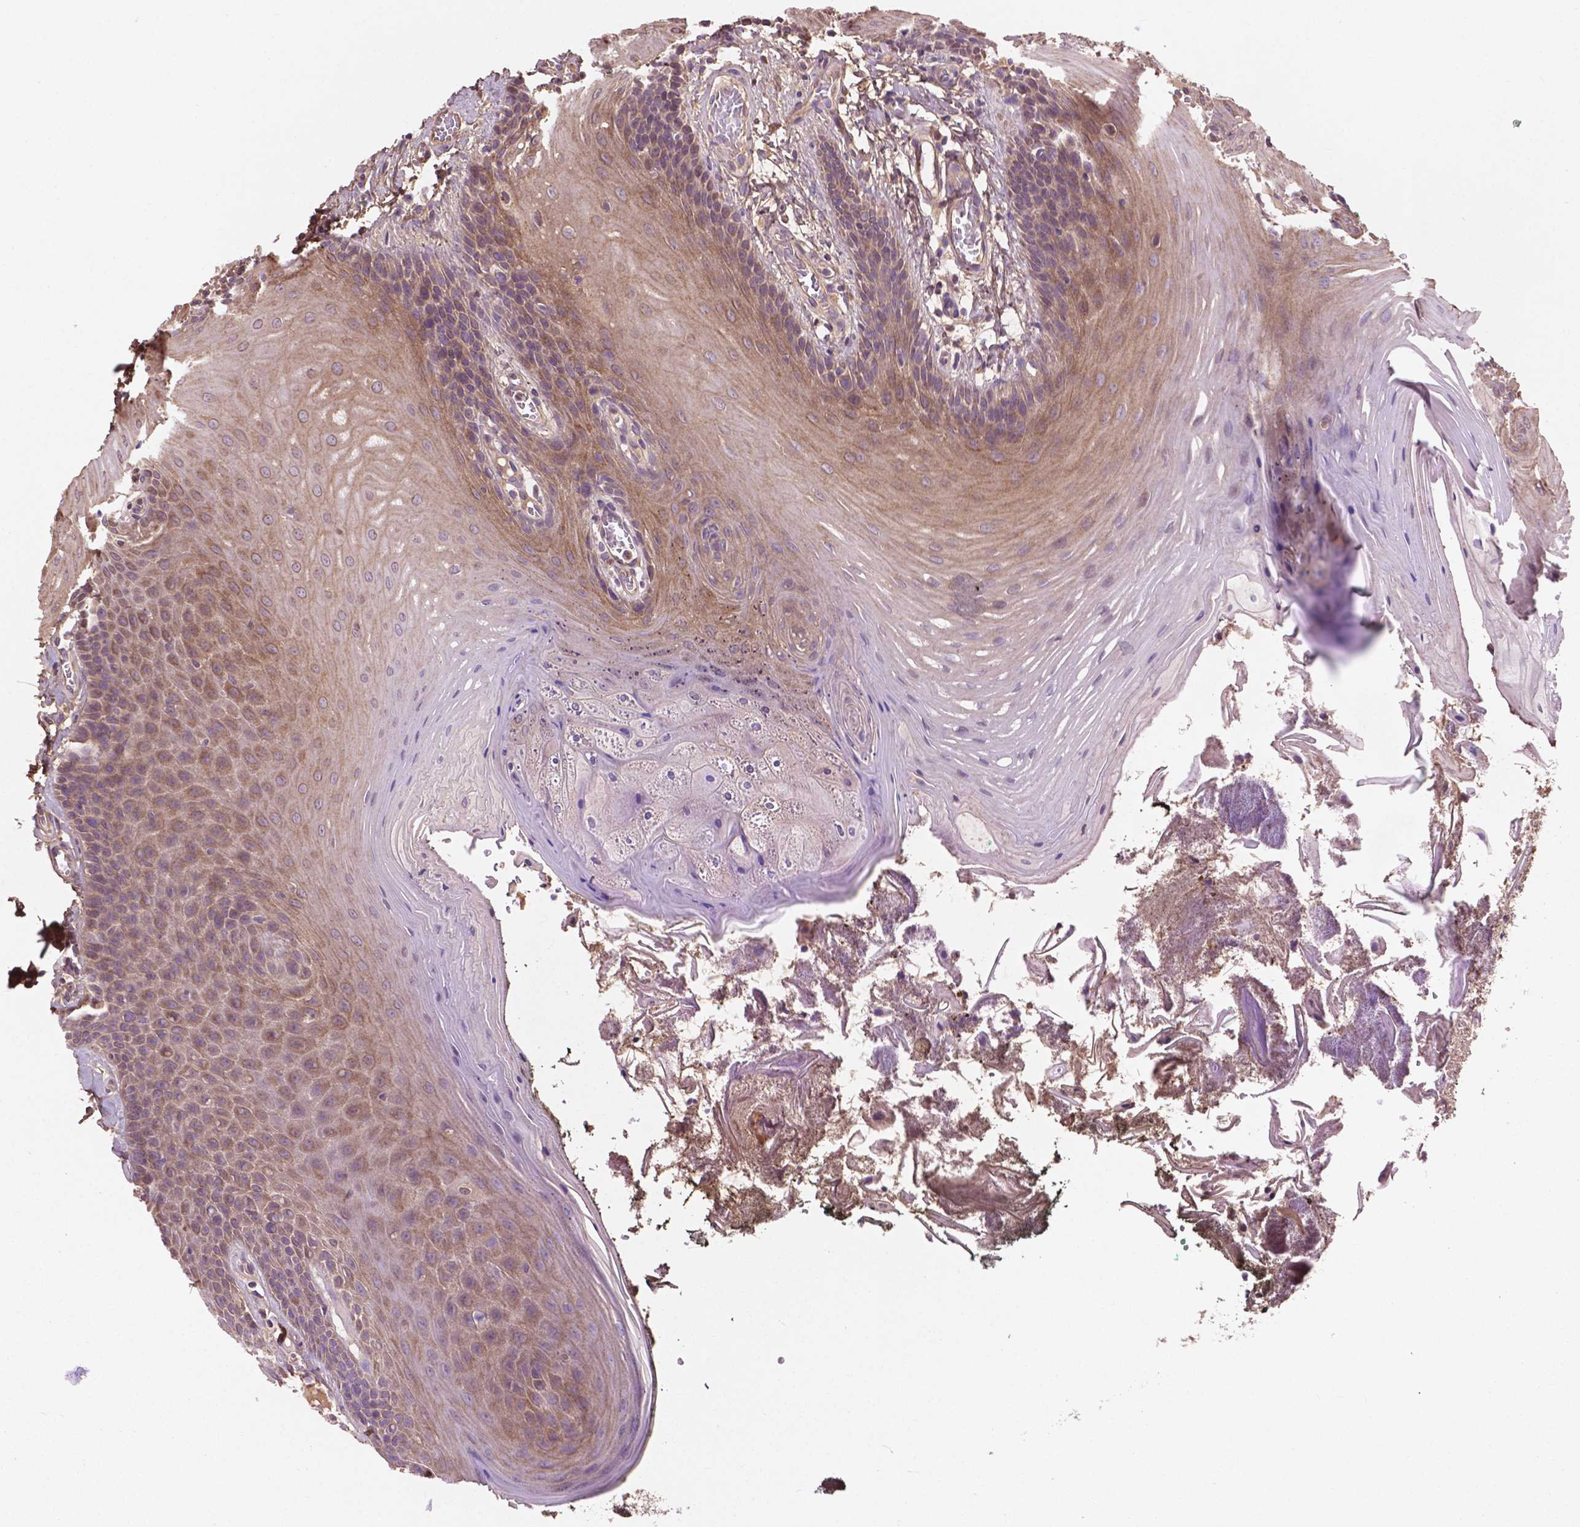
{"staining": {"intensity": "moderate", "quantity": "25%-75%", "location": "cytoplasmic/membranous"}, "tissue": "oral mucosa", "cell_type": "Squamous epithelial cells", "image_type": "normal", "snomed": [{"axis": "morphology", "description": "Normal tissue, NOS"}, {"axis": "topography", "description": "Oral tissue"}], "caption": "Oral mucosa stained with immunohistochemistry demonstrates moderate cytoplasmic/membranous expression in about 25%-75% of squamous epithelial cells. The staining was performed using DAB (3,3'-diaminobenzidine) to visualize the protein expression in brown, while the nuclei were stained in blue with hematoxylin (Magnification: 20x).", "gene": "GJA9", "patient": {"sex": "male", "age": 9}}